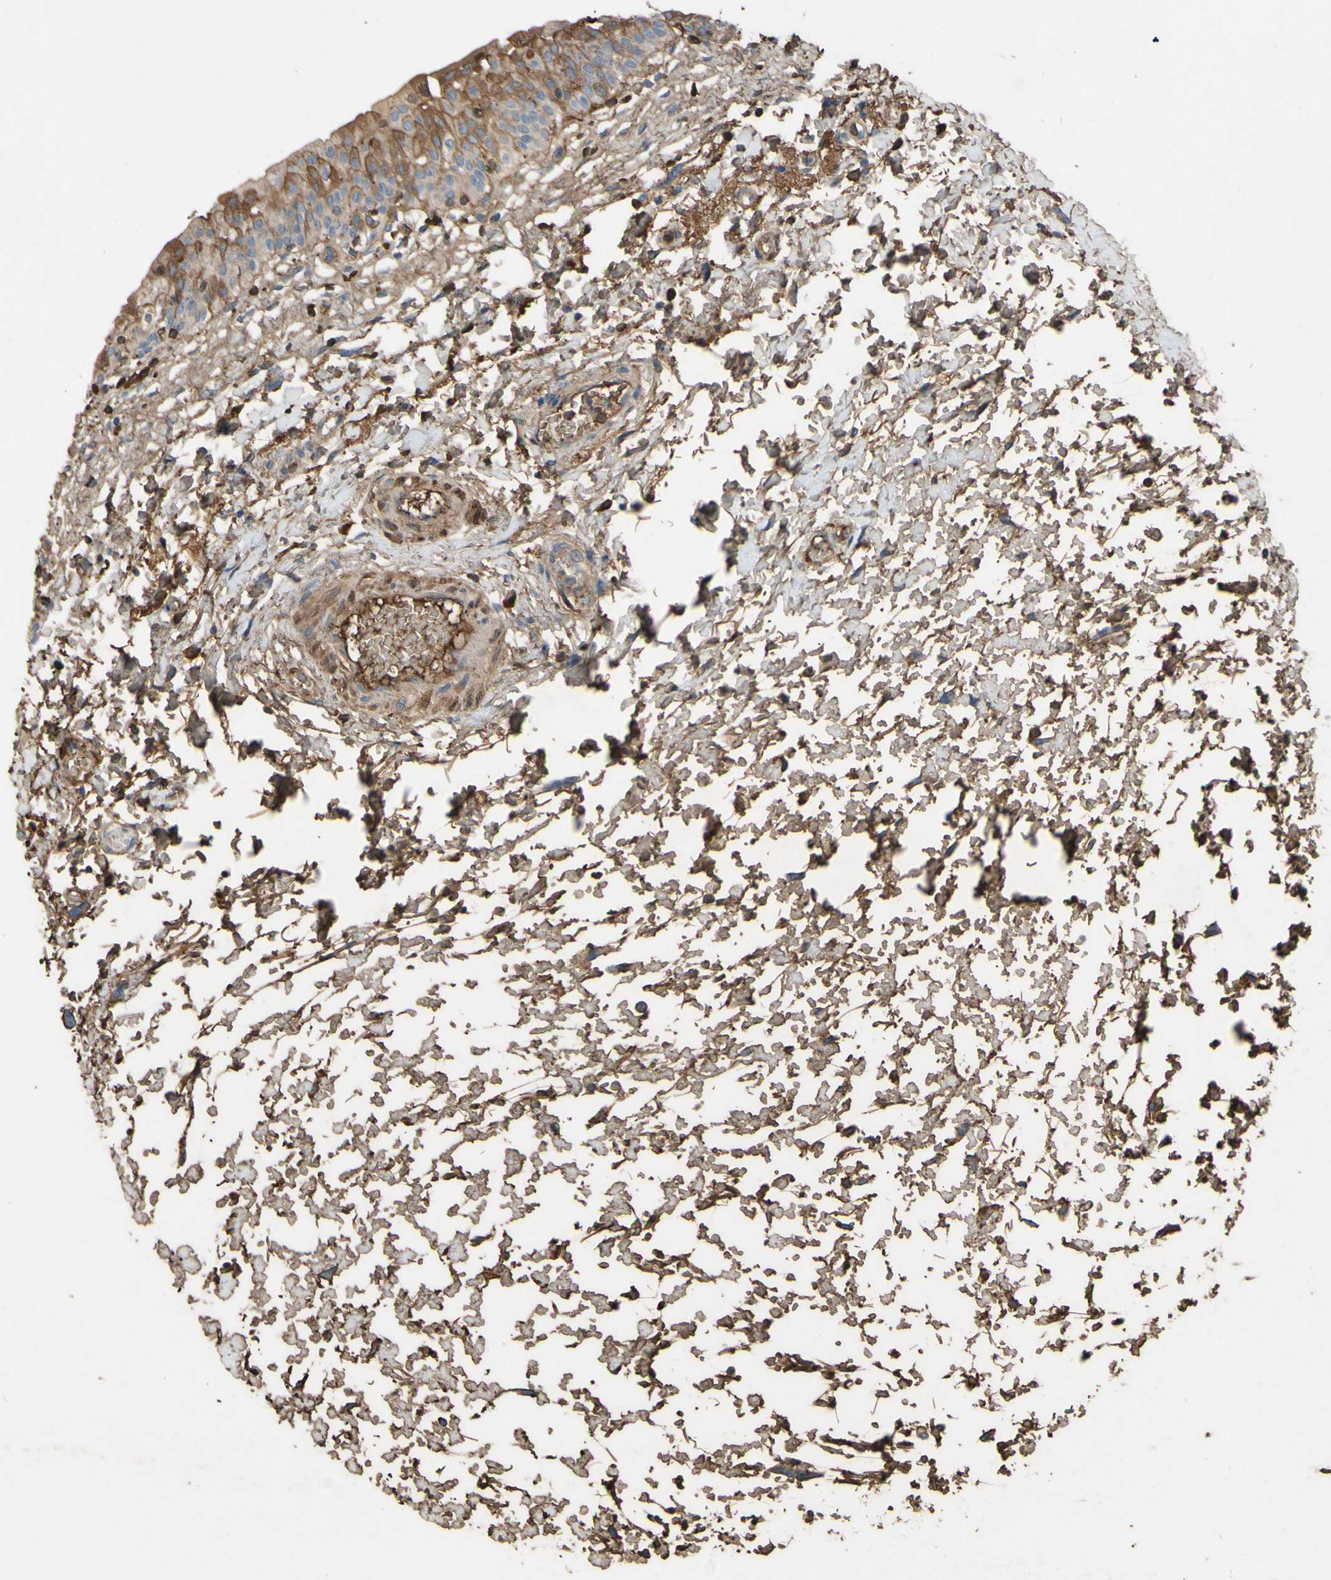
{"staining": {"intensity": "moderate", "quantity": "25%-75%", "location": "cytoplasmic/membranous"}, "tissue": "urinary bladder", "cell_type": "Urothelial cells", "image_type": "normal", "snomed": [{"axis": "morphology", "description": "Normal tissue, NOS"}, {"axis": "topography", "description": "Urinary bladder"}], "caption": "IHC histopathology image of benign urinary bladder: urinary bladder stained using immunohistochemistry displays medium levels of moderate protein expression localized specifically in the cytoplasmic/membranous of urothelial cells, appearing as a cytoplasmic/membranous brown color.", "gene": "PTGDS", "patient": {"sex": "male", "age": 55}}